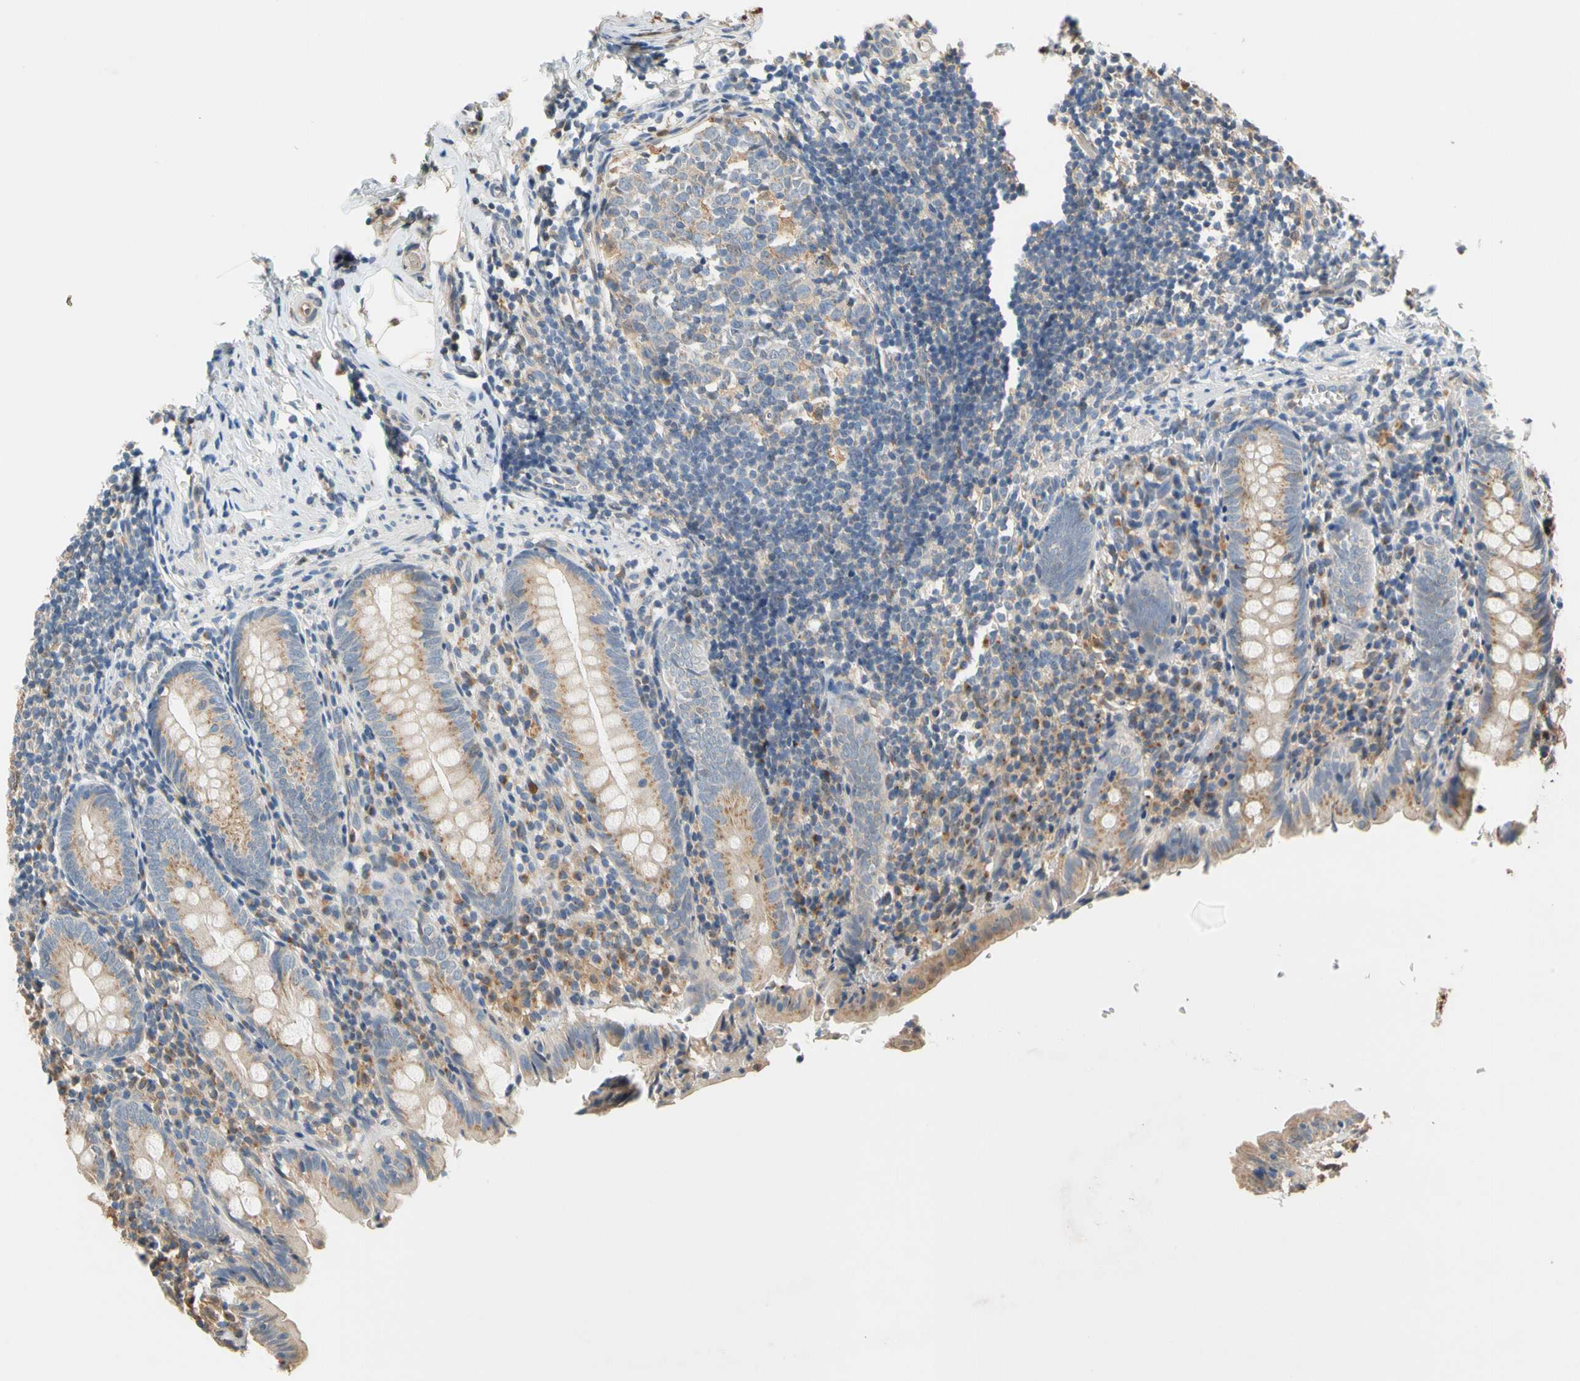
{"staining": {"intensity": "moderate", "quantity": ">75%", "location": "cytoplasmic/membranous"}, "tissue": "appendix", "cell_type": "Glandular cells", "image_type": "normal", "snomed": [{"axis": "morphology", "description": "Normal tissue, NOS"}, {"axis": "topography", "description": "Appendix"}], "caption": "Immunohistochemistry (IHC) micrograph of benign appendix stained for a protein (brown), which exhibits medium levels of moderate cytoplasmic/membranous staining in approximately >75% of glandular cells.", "gene": "GPSM2", "patient": {"sex": "female", "age": 10}}